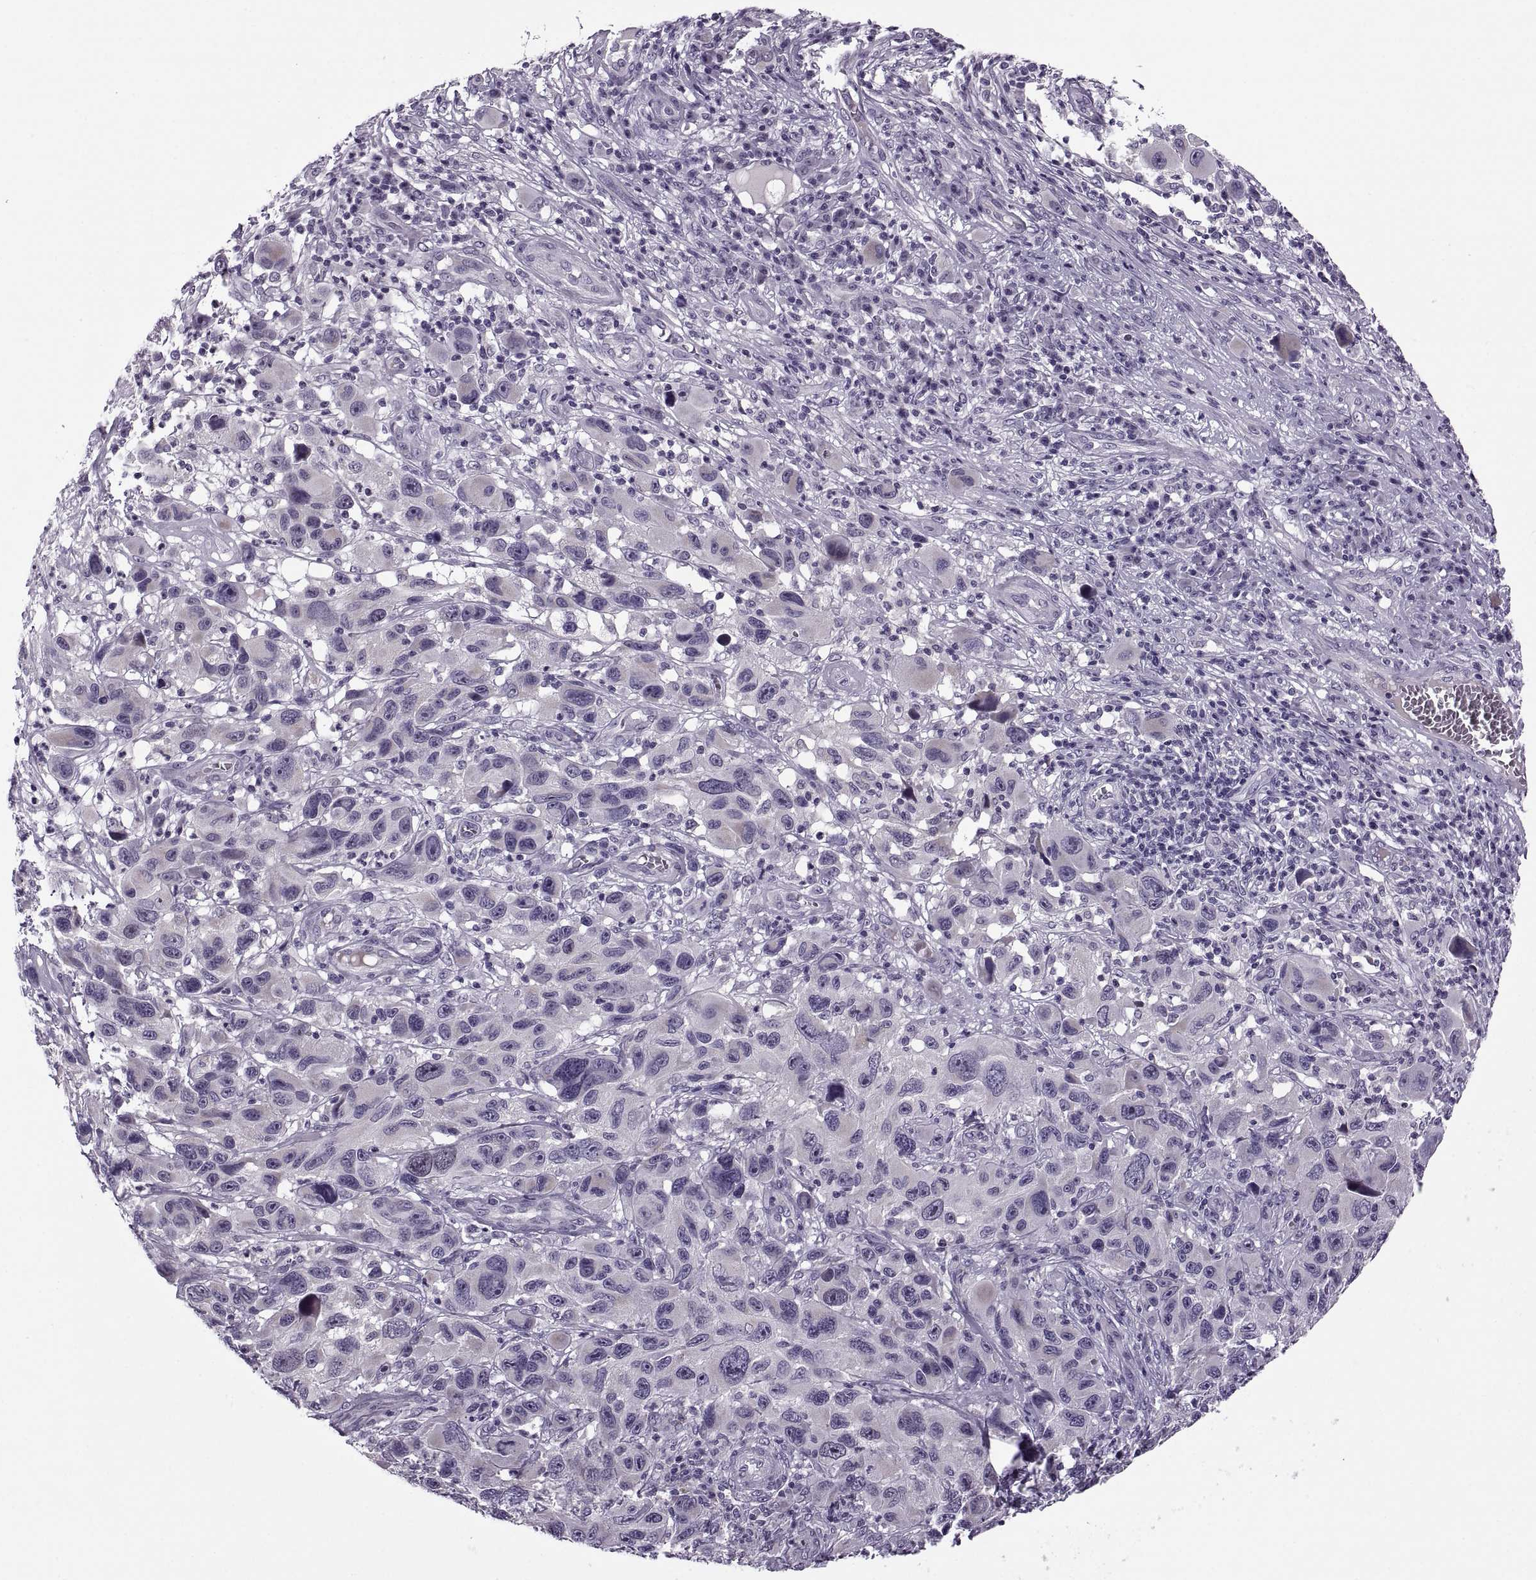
{"staining": {"intensity": "negative", "quantity": "none", "location": "none"}, "tissue": "melanoma", "cell_type": "Tumor cells", "image_type": "cancer", "snomed": [{"axis": "morphology", "description": "Malignant melanoma, NOS"}, {"axis": "topography", "description": "Skin"}], "caption": "This photomicrograph is of melanoma stained with IHC to label a protein in brown with the nuclei are counter-stained blue. There is no staining in tumor cells. Nuclei are stained in blue.", "gene": "MAGEB1", "patient": {"sex": "male", "age": 53}}